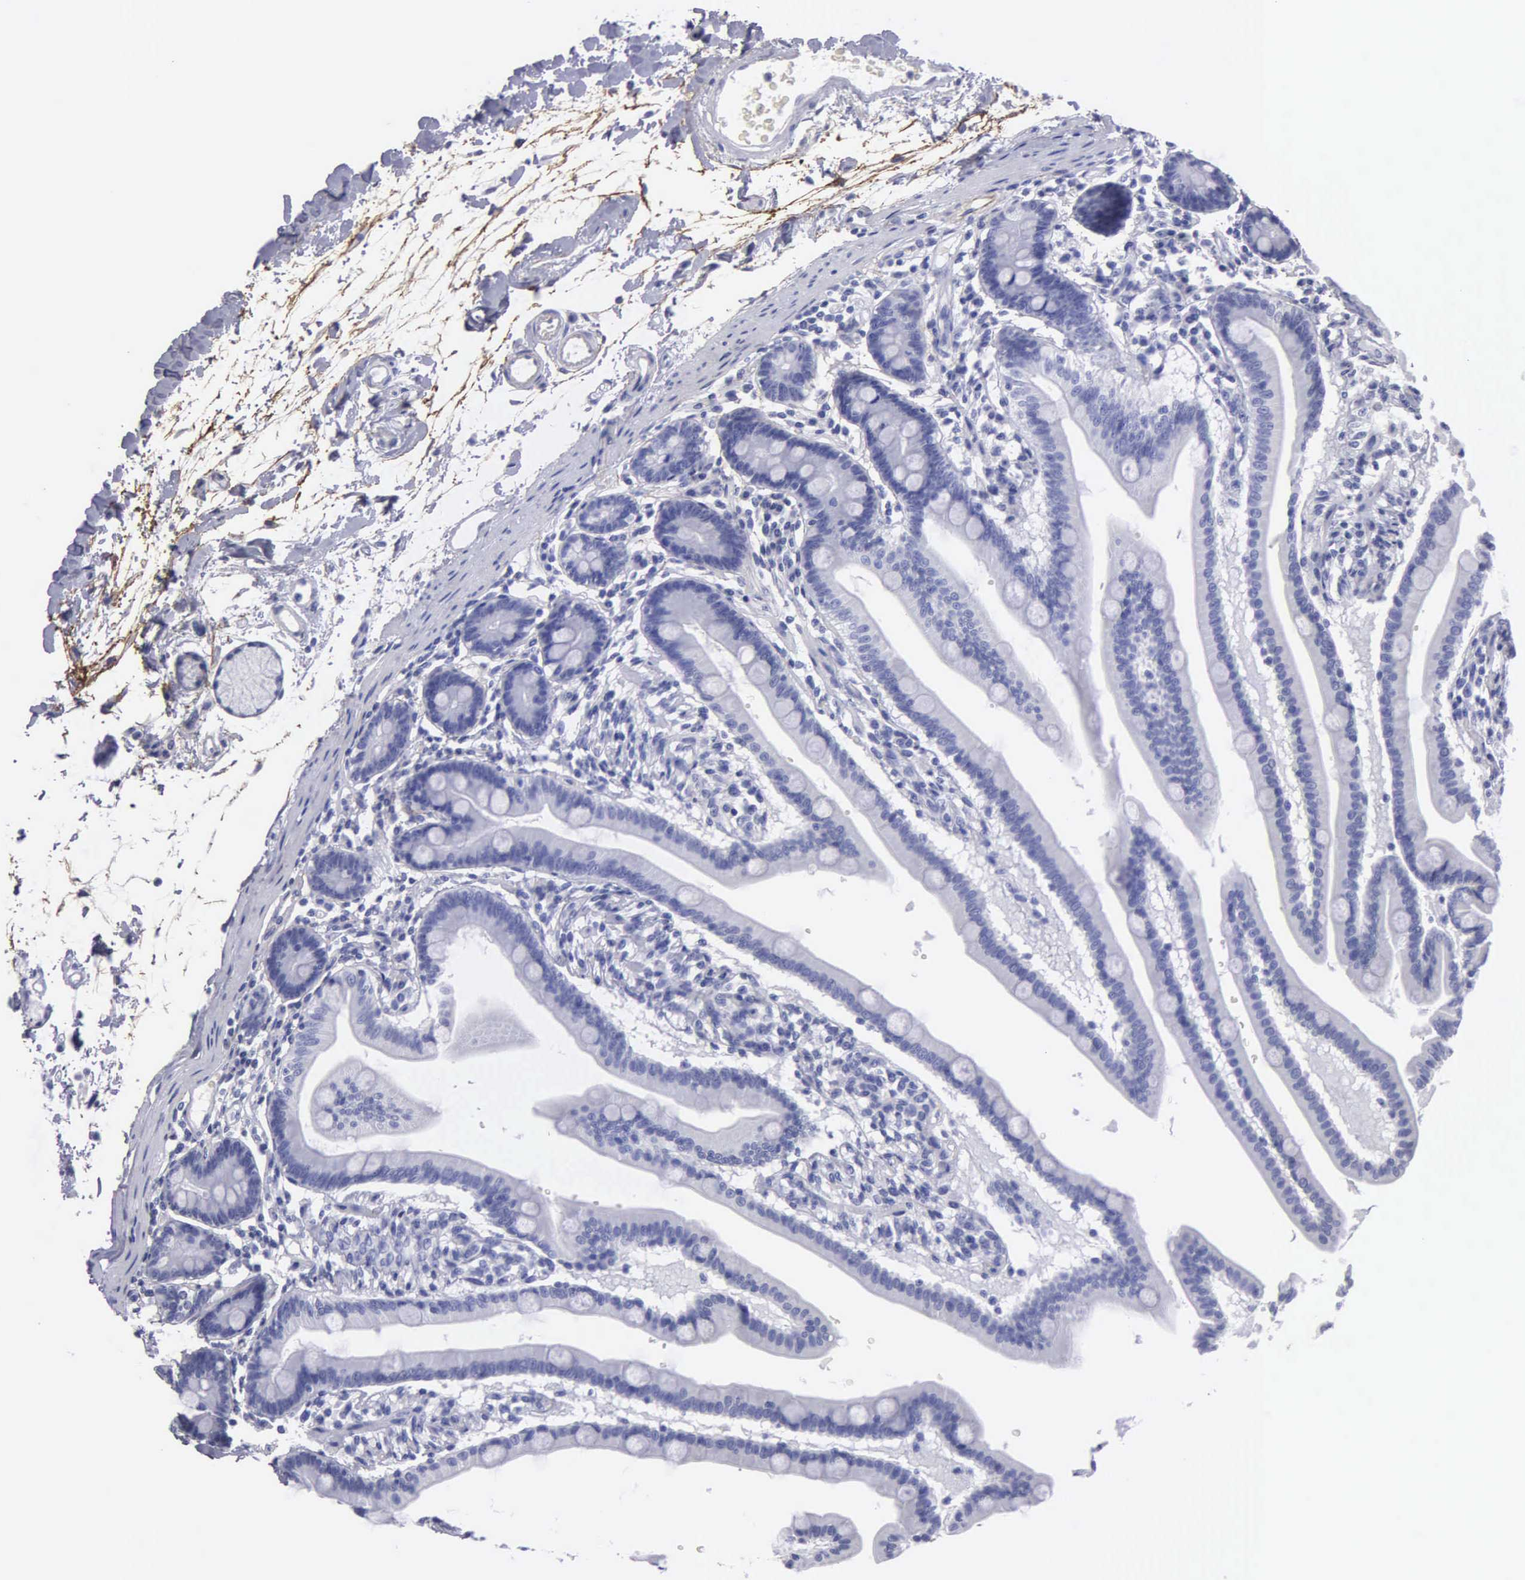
{"staining": {"intensity": "negative", "quantity": "none", "location": "none"}, "tissue": "duodenum", "cell_type": "Glandular cells", "image_type": "normal", "snomed": [{"axis": "morphology", "description": "Normal tissue, NOS"}, {"axis": "topography", "description": "Duodenum"}], "caption": "Histopathology image shows no protein staining in glandular cells of benign duodenum. (IHC, brightfield microscopy, high magnification).", "gene": "FBLN5", "patient": {"sex": "female", "age": 77}}